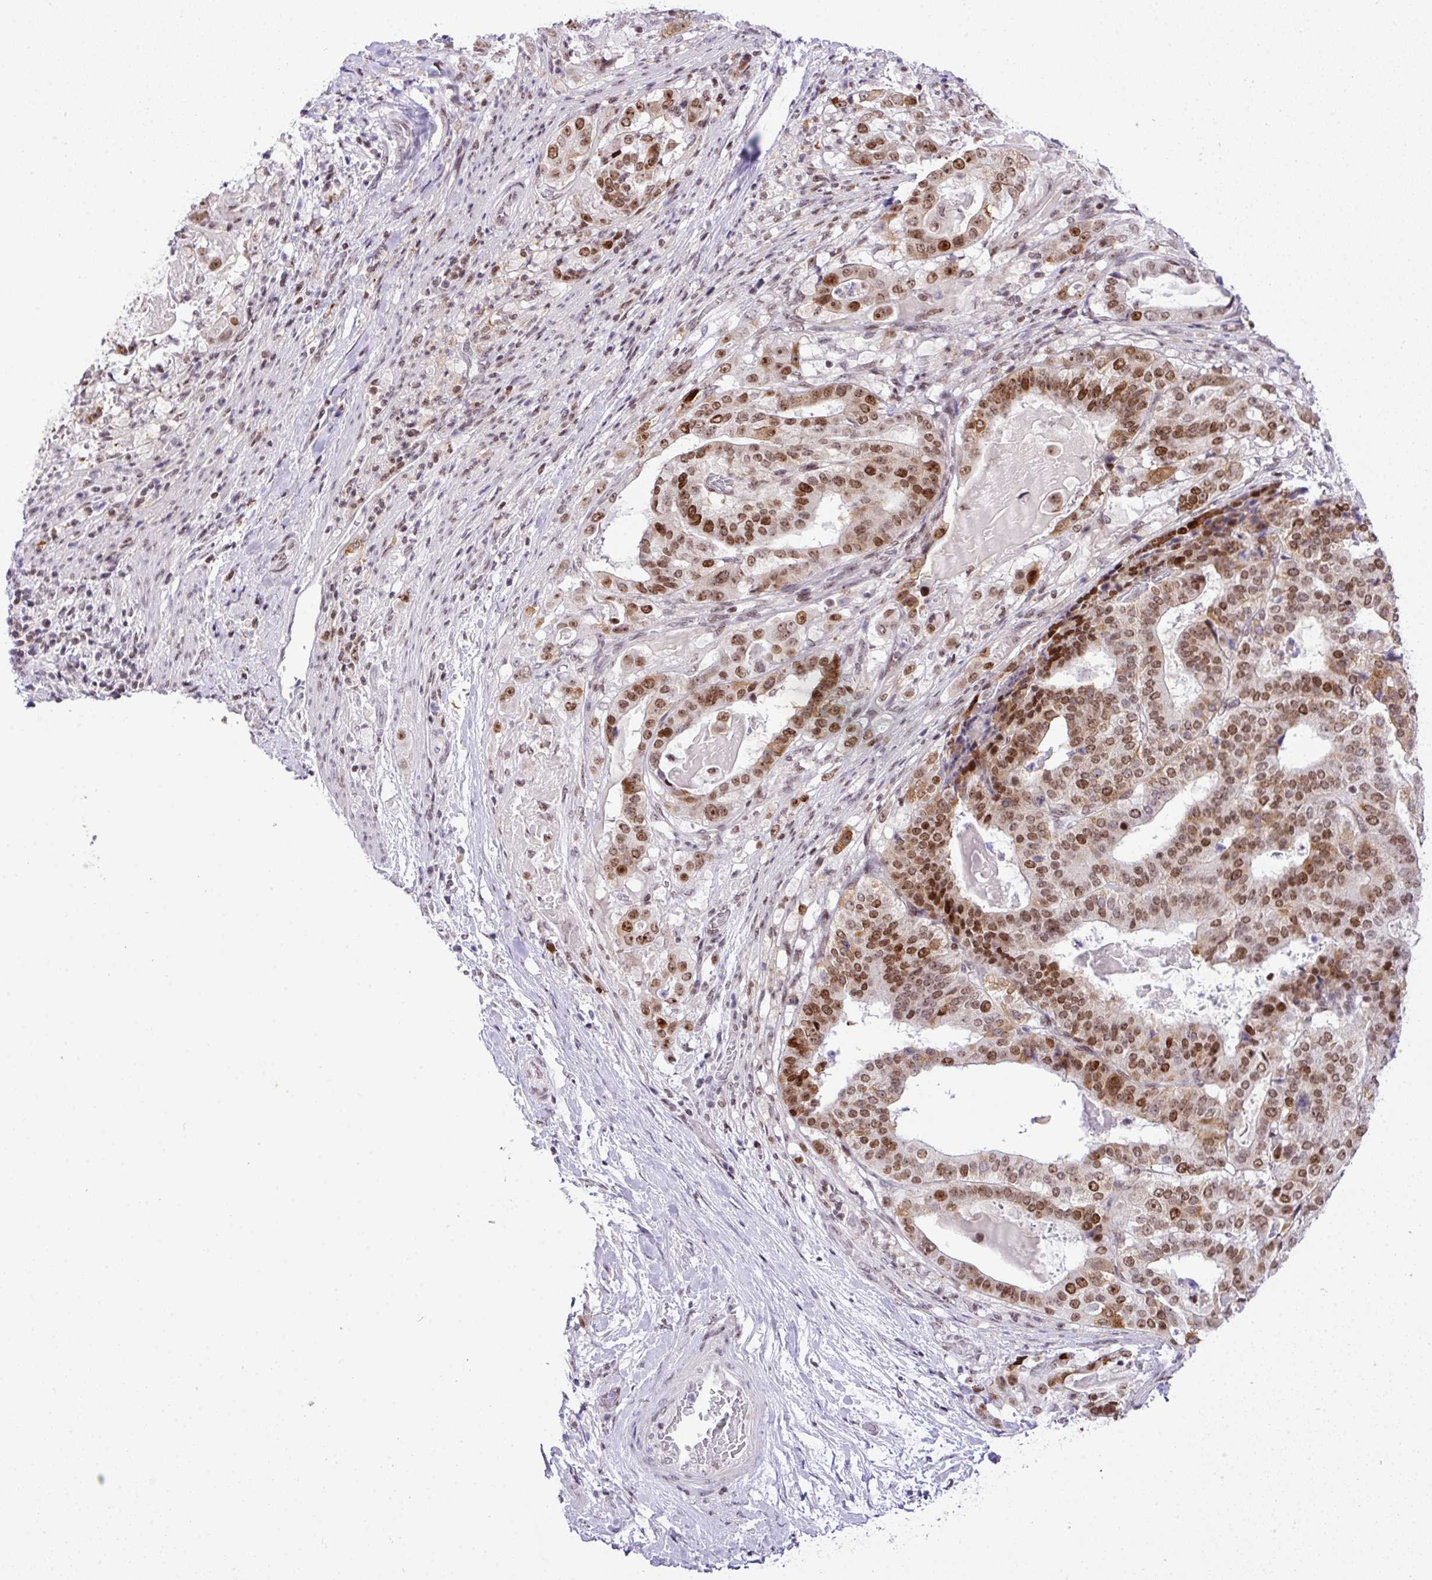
{"staining": {"intensity": "moderate", "quantity": ">75%", "location": "nuclear"}, "tissue": "stomach cancer", "cell_type": "Tumor cells", "image_type": "cancer", "snomed": [{"axis": "morphology", "description": "Adenocarcinoma, NOS"}, {"axis": "topography", "description": "Stomach"}], "caption": "Tumor cells demonstrate medium levels of moderate nuclear expression in about >75% of cells in stomach adenocarcinoma. (Brightfield microscopy of DAB IHC at high magnification).", "gene": "CCDC137", "patient": {"sex": "male", "age": 48}}